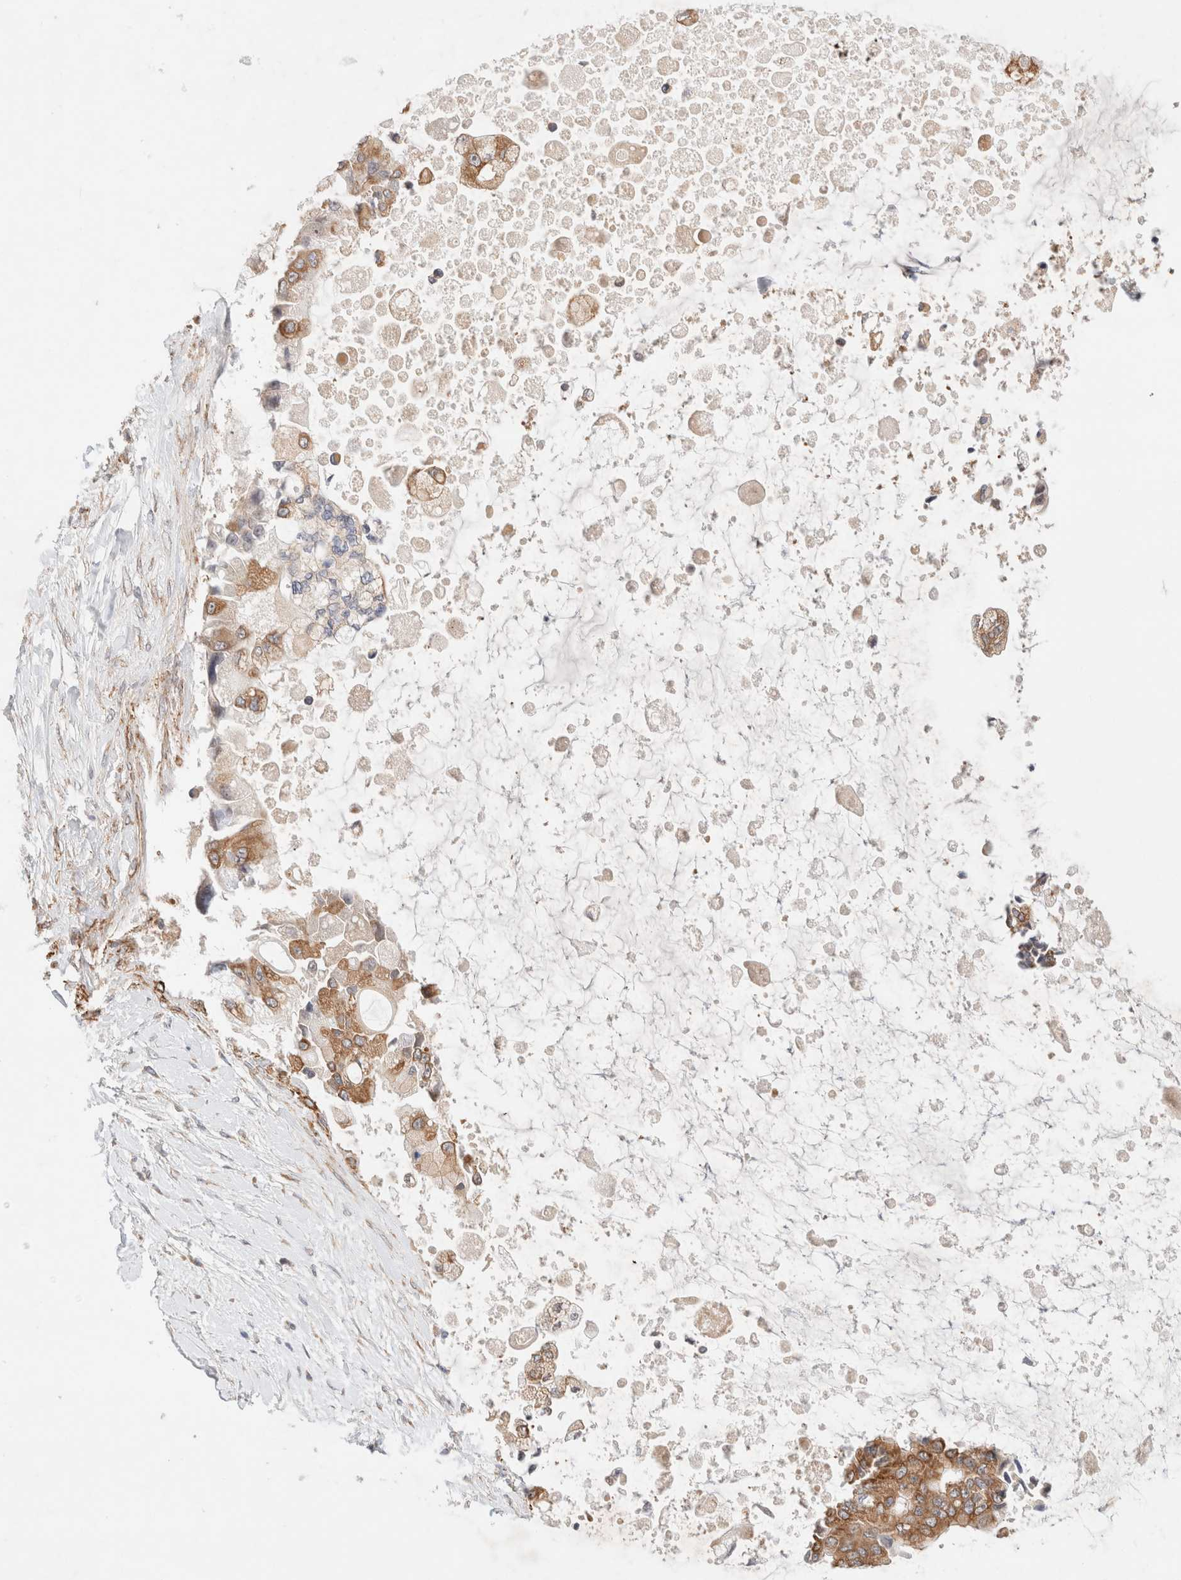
{"staining": {"intensity": "moderate", "quantity": ">75%", "location": "cytoplasmic/membranous"}, "tissue": "liver cancer", "cell_type": "Tumor cells", "image_type": "cancer", "snomed": [{"axis": "morphology", "description": "Cholangiocarcinoma"}, {"axis": "topography", "description": "Liver"}], "caption": "Brown immunohistochemical staining in cholangiocarcinoma (liver) shows moderate cytoplasmic/membranous expression in about >75% of tumor cells.", "gene": "RRP15", "patient": {"sex": "male", "age": 50}}